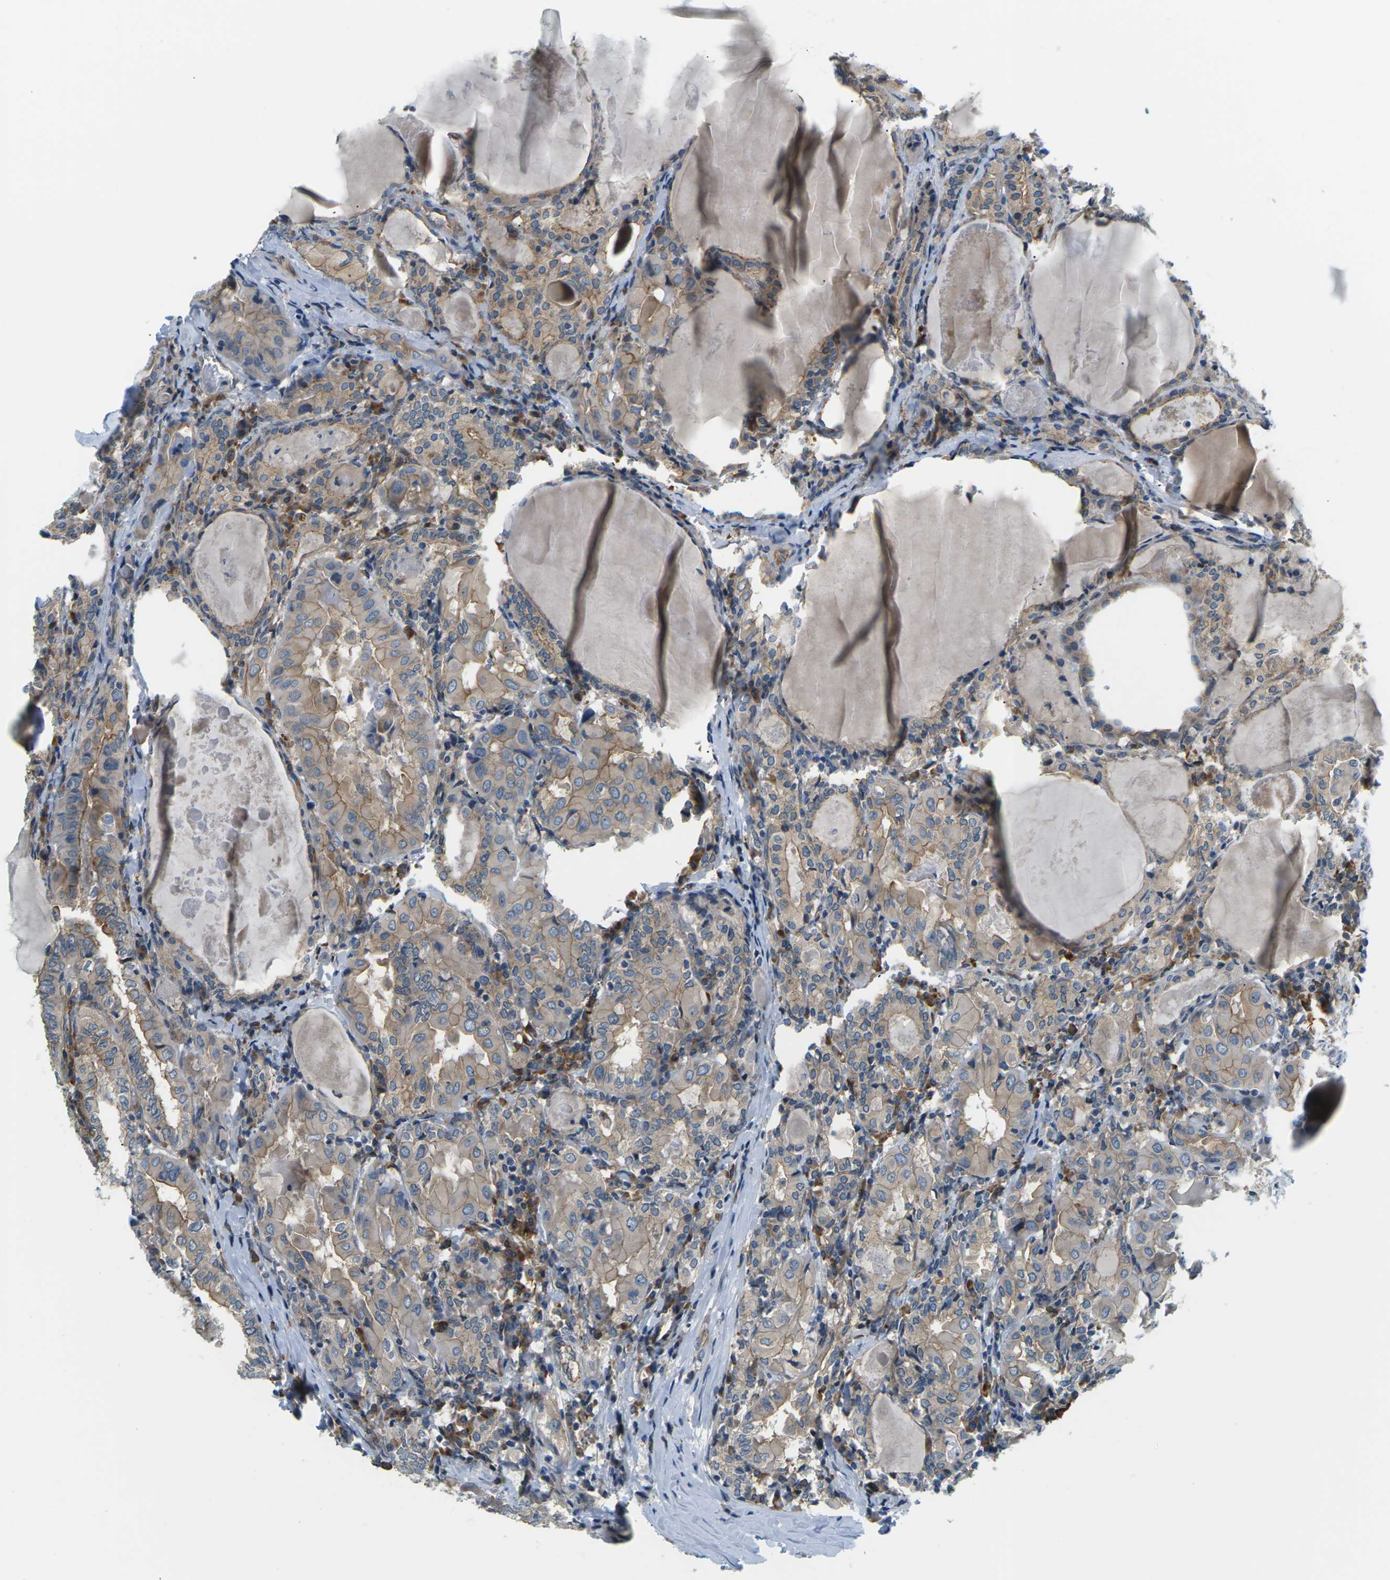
{"staining": {"intensity": "weak", "quantity": "25%-75%", "location": "cytoplasmic/membranous"}, "tissue": "thyroid cancer", "cell_type": "Tumor cells", "image_type": "cancer", "snomed": [{"axis": "morphology", "description": "Papillary adenocarcinoma, NOS"}, {"axis": "topography", "description": "Thyroid gland"}], "caption": "Thyroid papillary adenocarcinoma stained with DAB immunohistochemistry (IHC) reveals low levels of weak cytoplasmic/membranous expression in about 25%-75% of tumor cells. The staining is performed using DAB brown chromogen to label protein expression. The nuclei are counter-stained blue using hematoxylin.", "gene": "SLC13A3", "patient": {"sex": "female", "age": 42}}